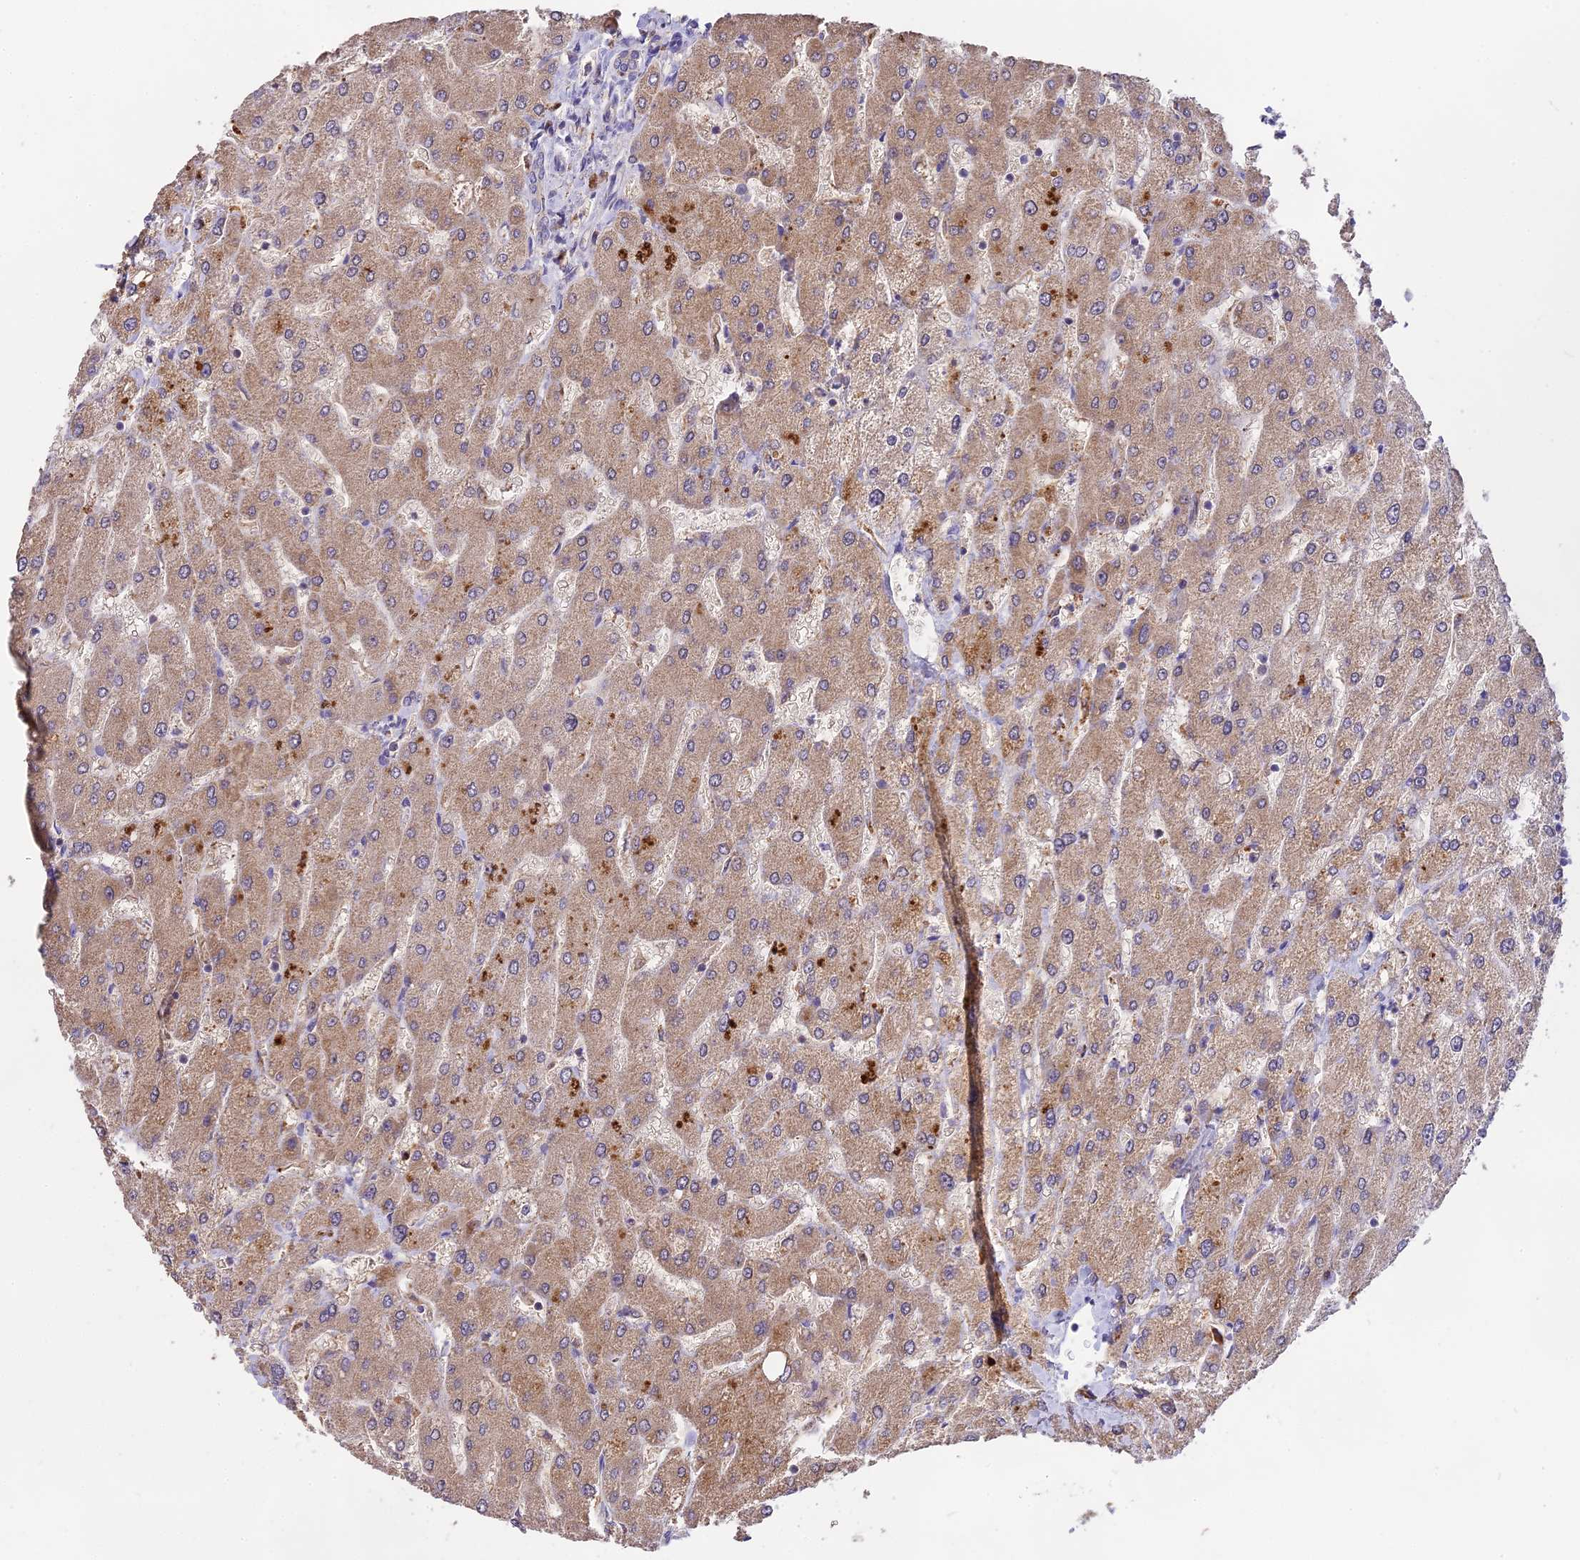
{"staining": {"intensity": "negative", "quantity": "none", "location": "none"}, "tissue": "liver", "cell_type": "Cholangiocytes", "image_type": "normal", "snomed": [{"axis": "morphology", "description": "Normal tissue, NOS"}, {"axis": "topography", "description": "Liver"}], "caption": "This is a micrograph of IHC staining of unremarkable liver, which shows no staining in cholangiocytes. (DAB IHC, high magnification).", "gene": "NUDT8", "patient": {"sex": "male", "age": 55}}